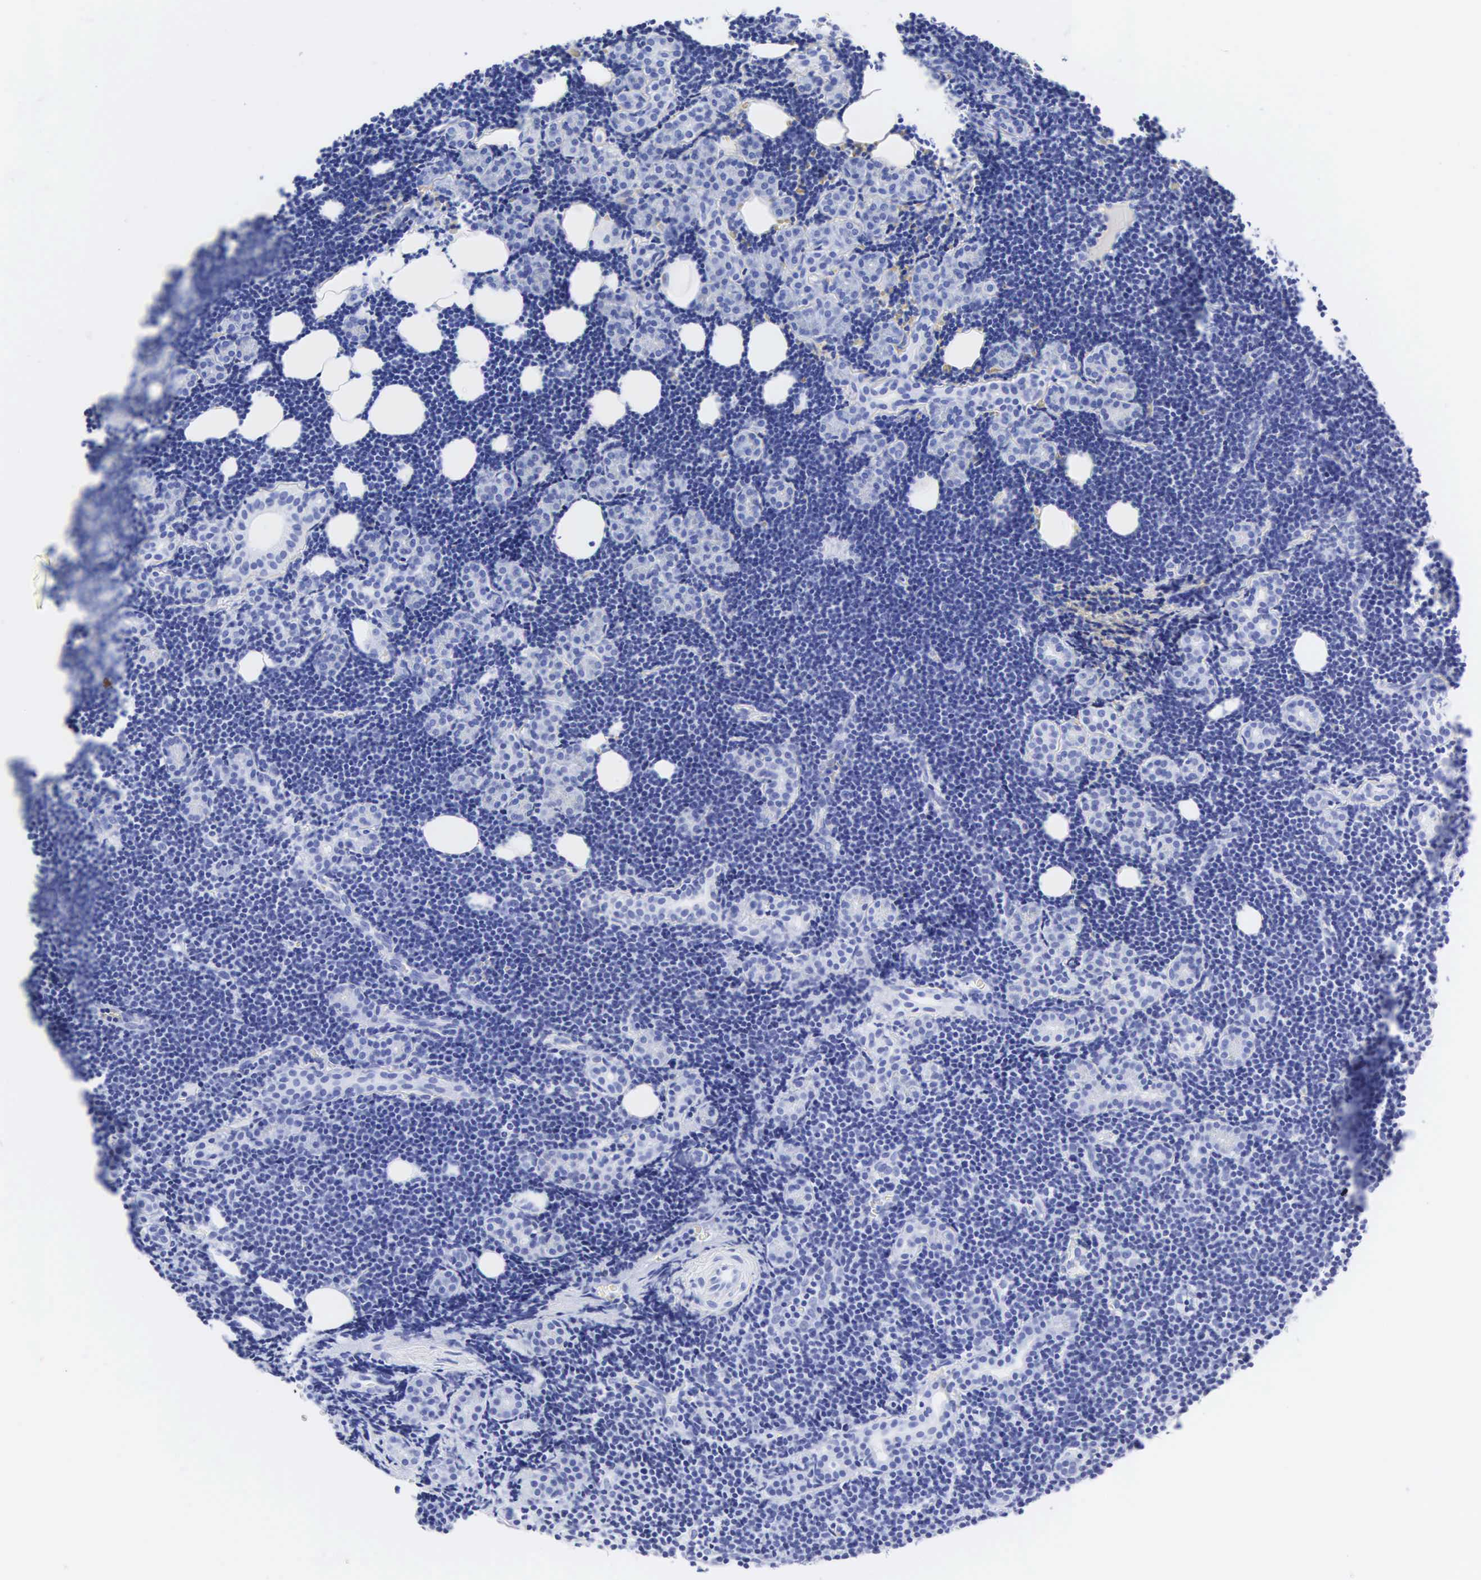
{"staining": {"intensity": "negative", "quantity": "none", "location": "none"}, "tissue": "lymphoma", "cell_type": "Tumor cells", "image_type": "cancer", "snomed": [{"axis": "morphology", "description": "Malignant lymphoma, non-Hodgkin's type, Low grade"}, {"axis": "topography", "description": "Lymph node"}], "caption": "There is no significant expression in tumor cells of lymphoma. (DAB (3,3'-diaminobenzidine) IHC, high magnification).", "gene": "CGB3", "patient": {"sex": "male", "age": 57}}